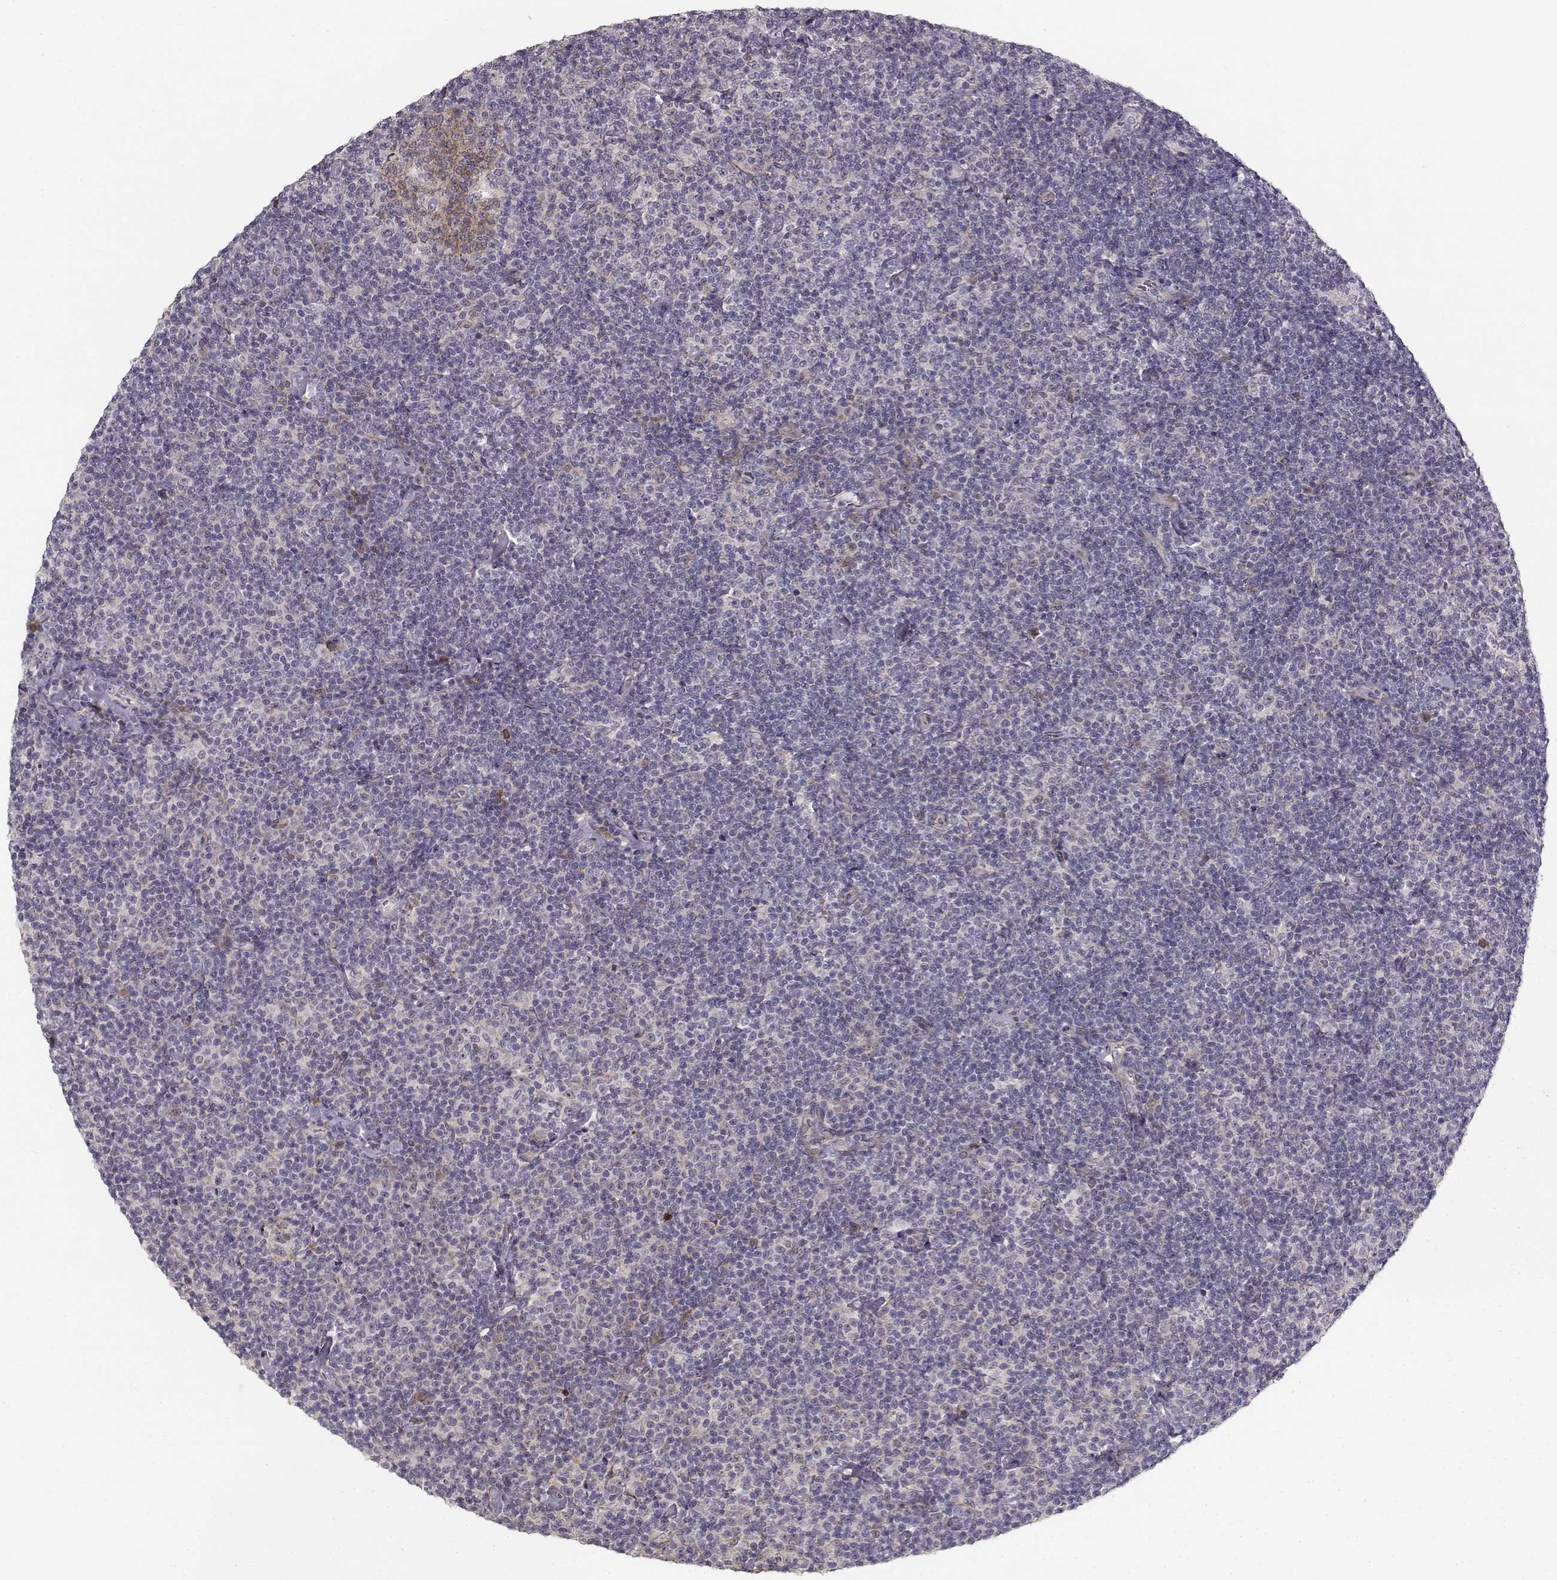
{"staining": {"intensity": "negative", "quantity": "none", "location": "none"}, "tissue": "lymphoma", "cell_type": "Tumor cells", "image_type": "cancer", "snomed": [{"axis": "morphology", "description": "Malignant lymphoma, non-Hodgkin's type, Low grade"}, {"axis": "topography", "description": "Lymph node"}], "caption": "Immunohistochemical staining of malignant lymphoma, non-Hodgkin's type (low-grade) displays no significant positivity in tumor cells.", "gene": "RGS9BP", "patient": {"sex": "male", "age": 81}}